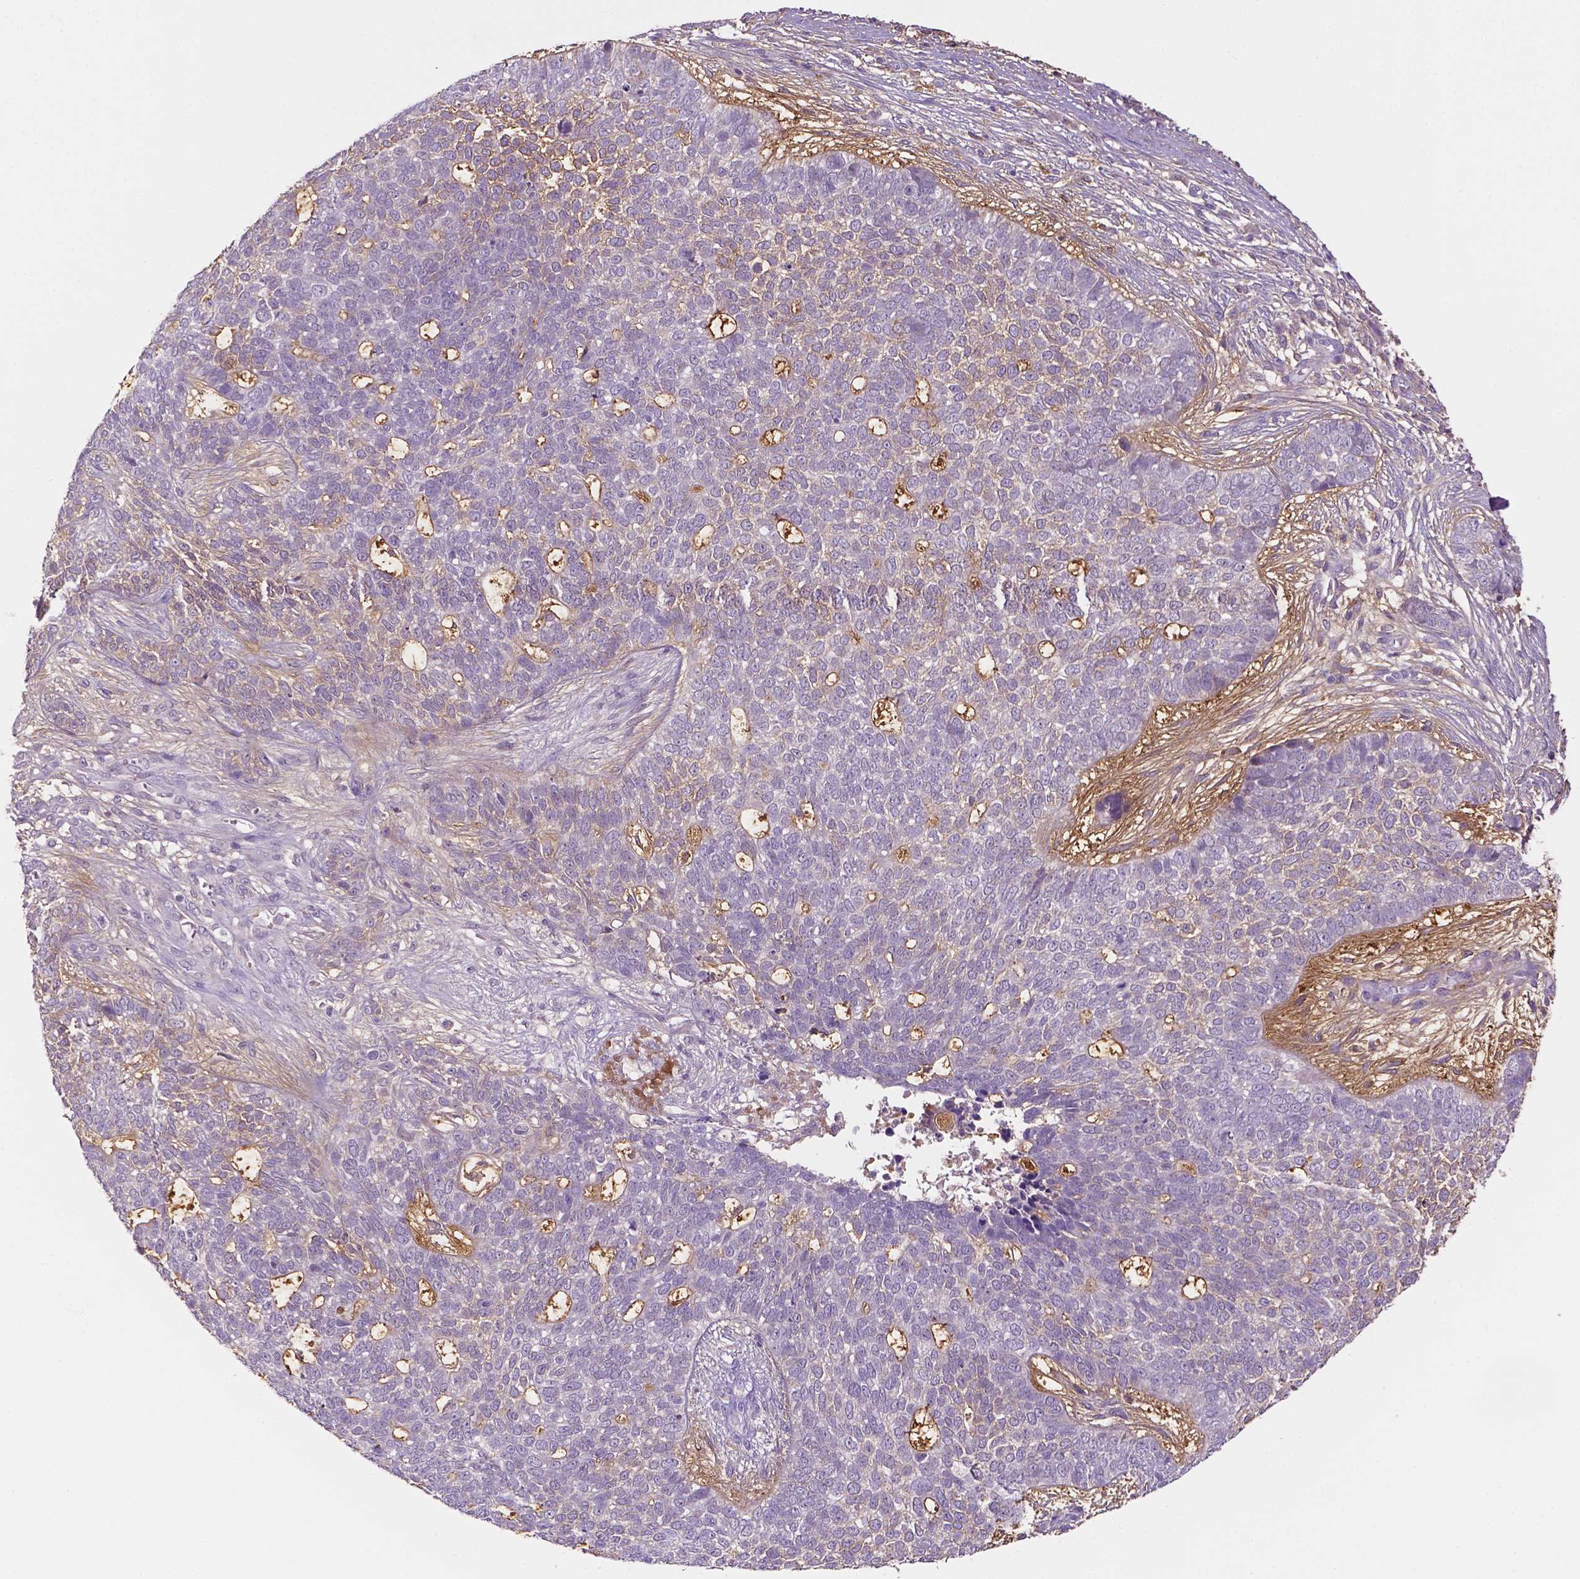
{"staining": {"intensity": "negative", "quantity": "none", "location": "none"}, "tissue": "skin cancer", "cell_type": "Tumor cells", "image_type": "cancer", "snomed": [{"axis": "morphology", "description": "Basal cell carcinoma"}, {"axis": "topography", "description": "Skin"}], "caption": "Human skin basal cell carcinoma stained for a protein using immunohistochemistry (IHC) reveals no positivity in tumor cells.", "gene": "FBLN1", "patient": {"sex": "female", "age": 69}}